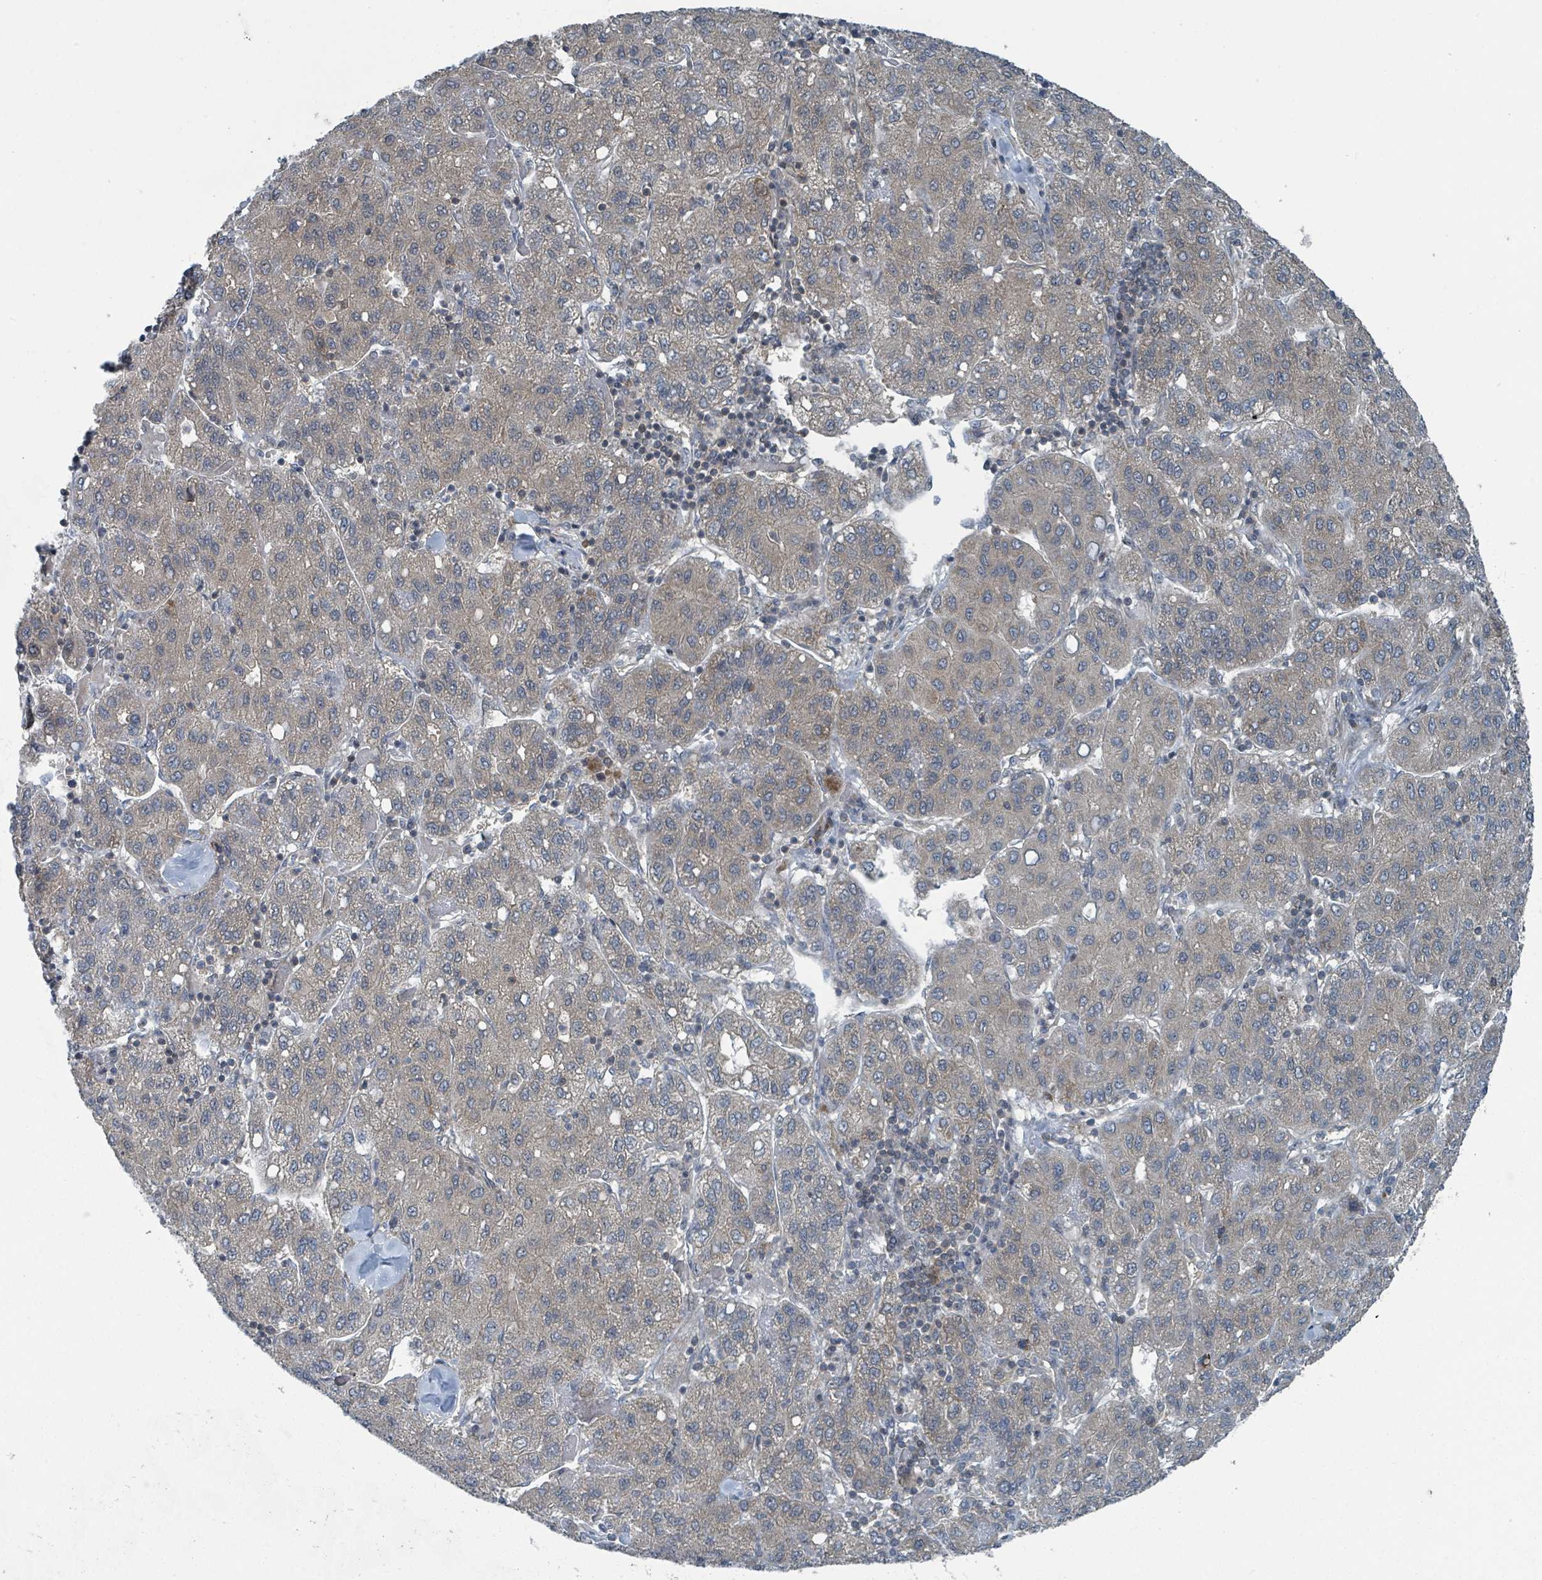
{"staining": {"intensity": "weak", "quantity": "25%-75%", "location": "cytoplasmic/membranous"}, "tissue": "liver cancer", "cell_type": "Tumor cells", "image_type": "cancer", "snomed": [{"axis": "morphology", "description": "Carcinoma, Hepatocellular, NOS"}, {"axis": "topography", "description": "Liver"}], "caption": "High-magnification brightfield microscopy of hepatocellular carcinoma (liver) stained with DAB (brown) and counterstained with hematoxylin (blue). tumor cells exhibit weak cytoplasmic/membranous staining is seen in approximately25%-75% of cells.", "gene": "GOLGA7", "patient": {"sex": "male", "age": 65}}